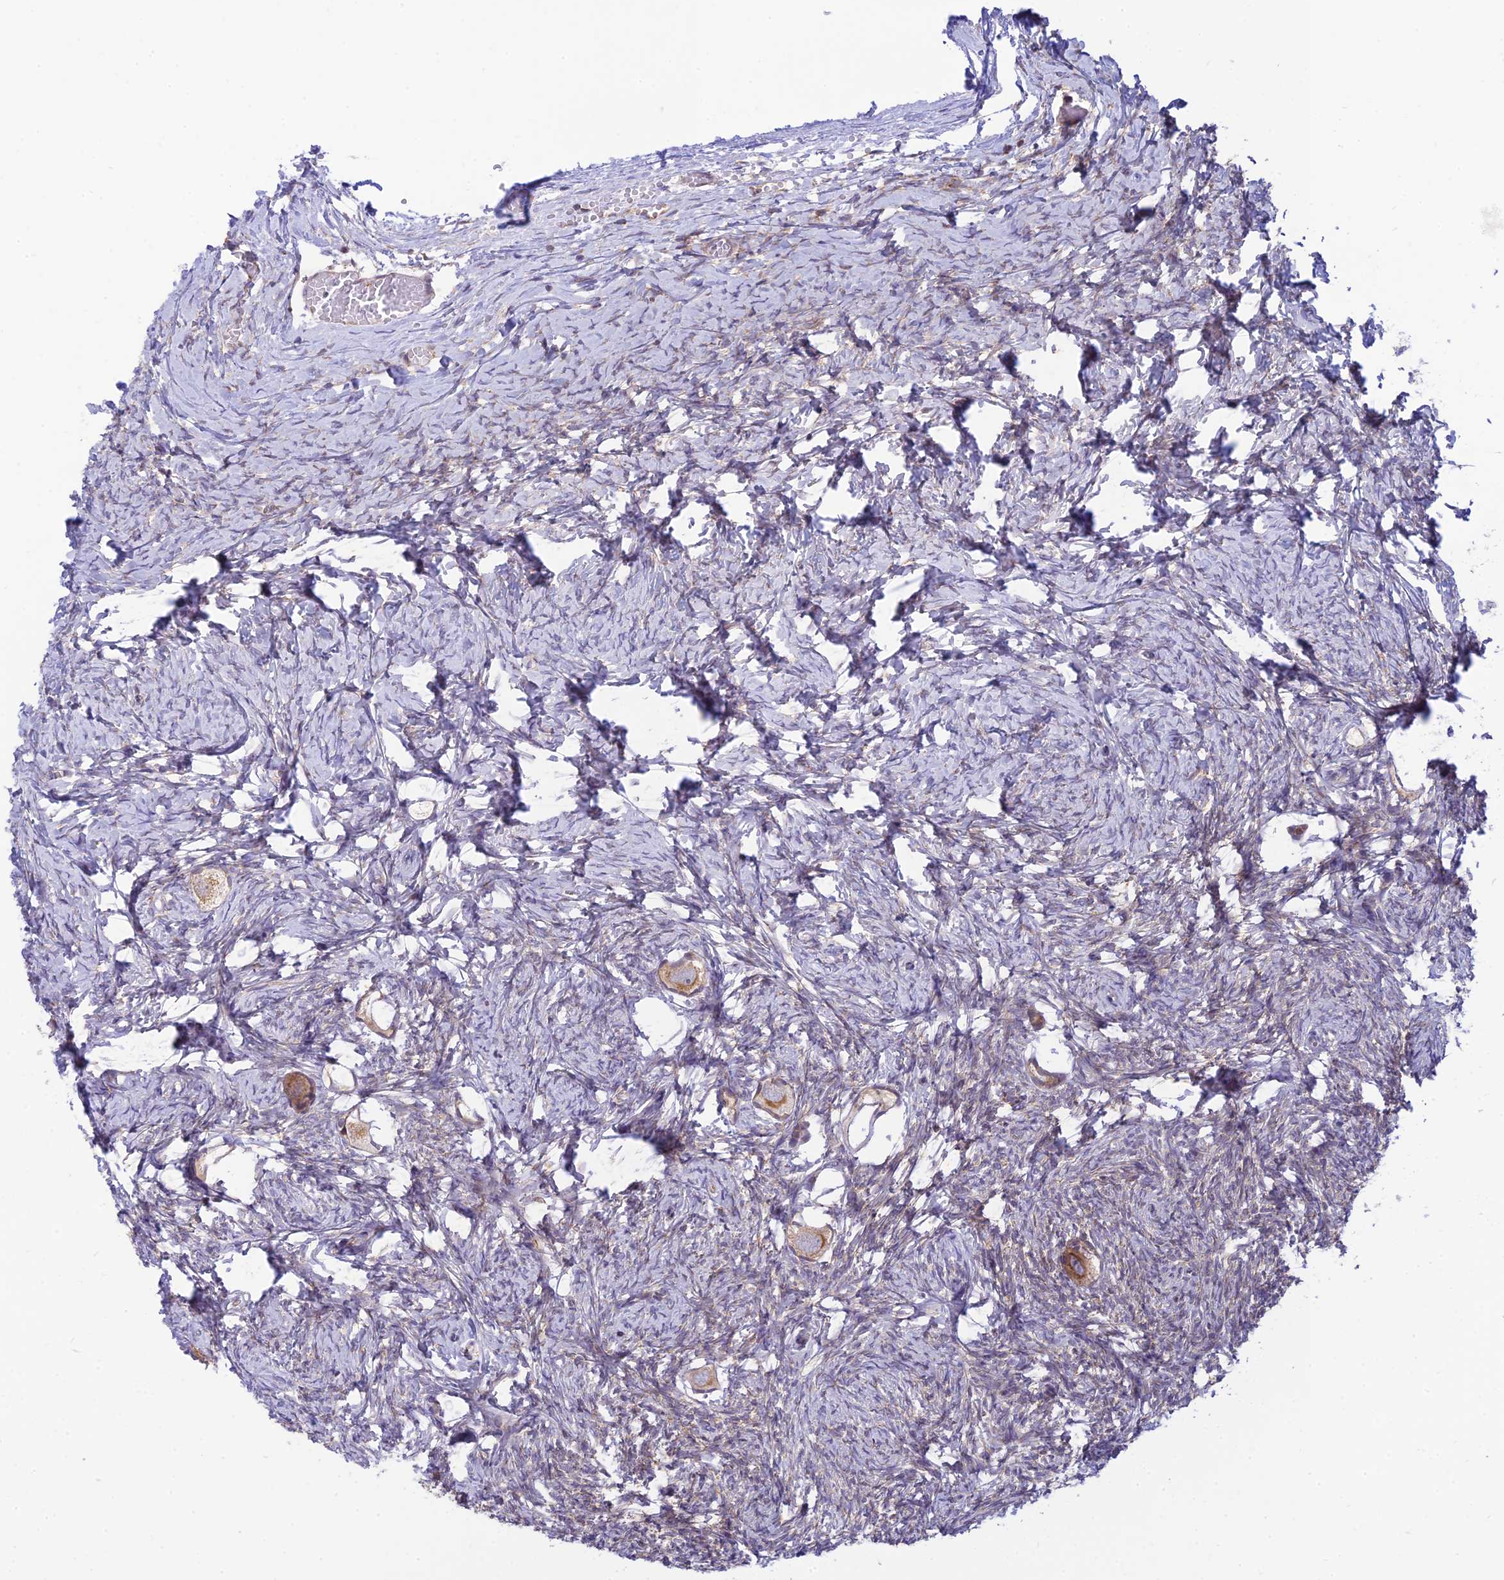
{"staining": {"intensity": "moderate", "quantity": ">75%", "location": "cytoplasmic/membranous"}, "tissue": "ovary", "cell_type": "Follicle cells", "image_type": "normal", "snomed": [{"axis": "morphology", "description": "Normal tissue, NOS"}, {"axis": "topography", "description": "Ovary"}], "caption": "Brown immunohistochemical staining in benign ovary demonstrates moderate cytoplasmic/membranous staining in approximately >75% of follicle cells. (DAB (3,3'-diaminobenzidine) = brown stain, brightfield microscopy at high magnification).", "gene": "HOOK2", "patient": {"sex": "female", "age": 27}}